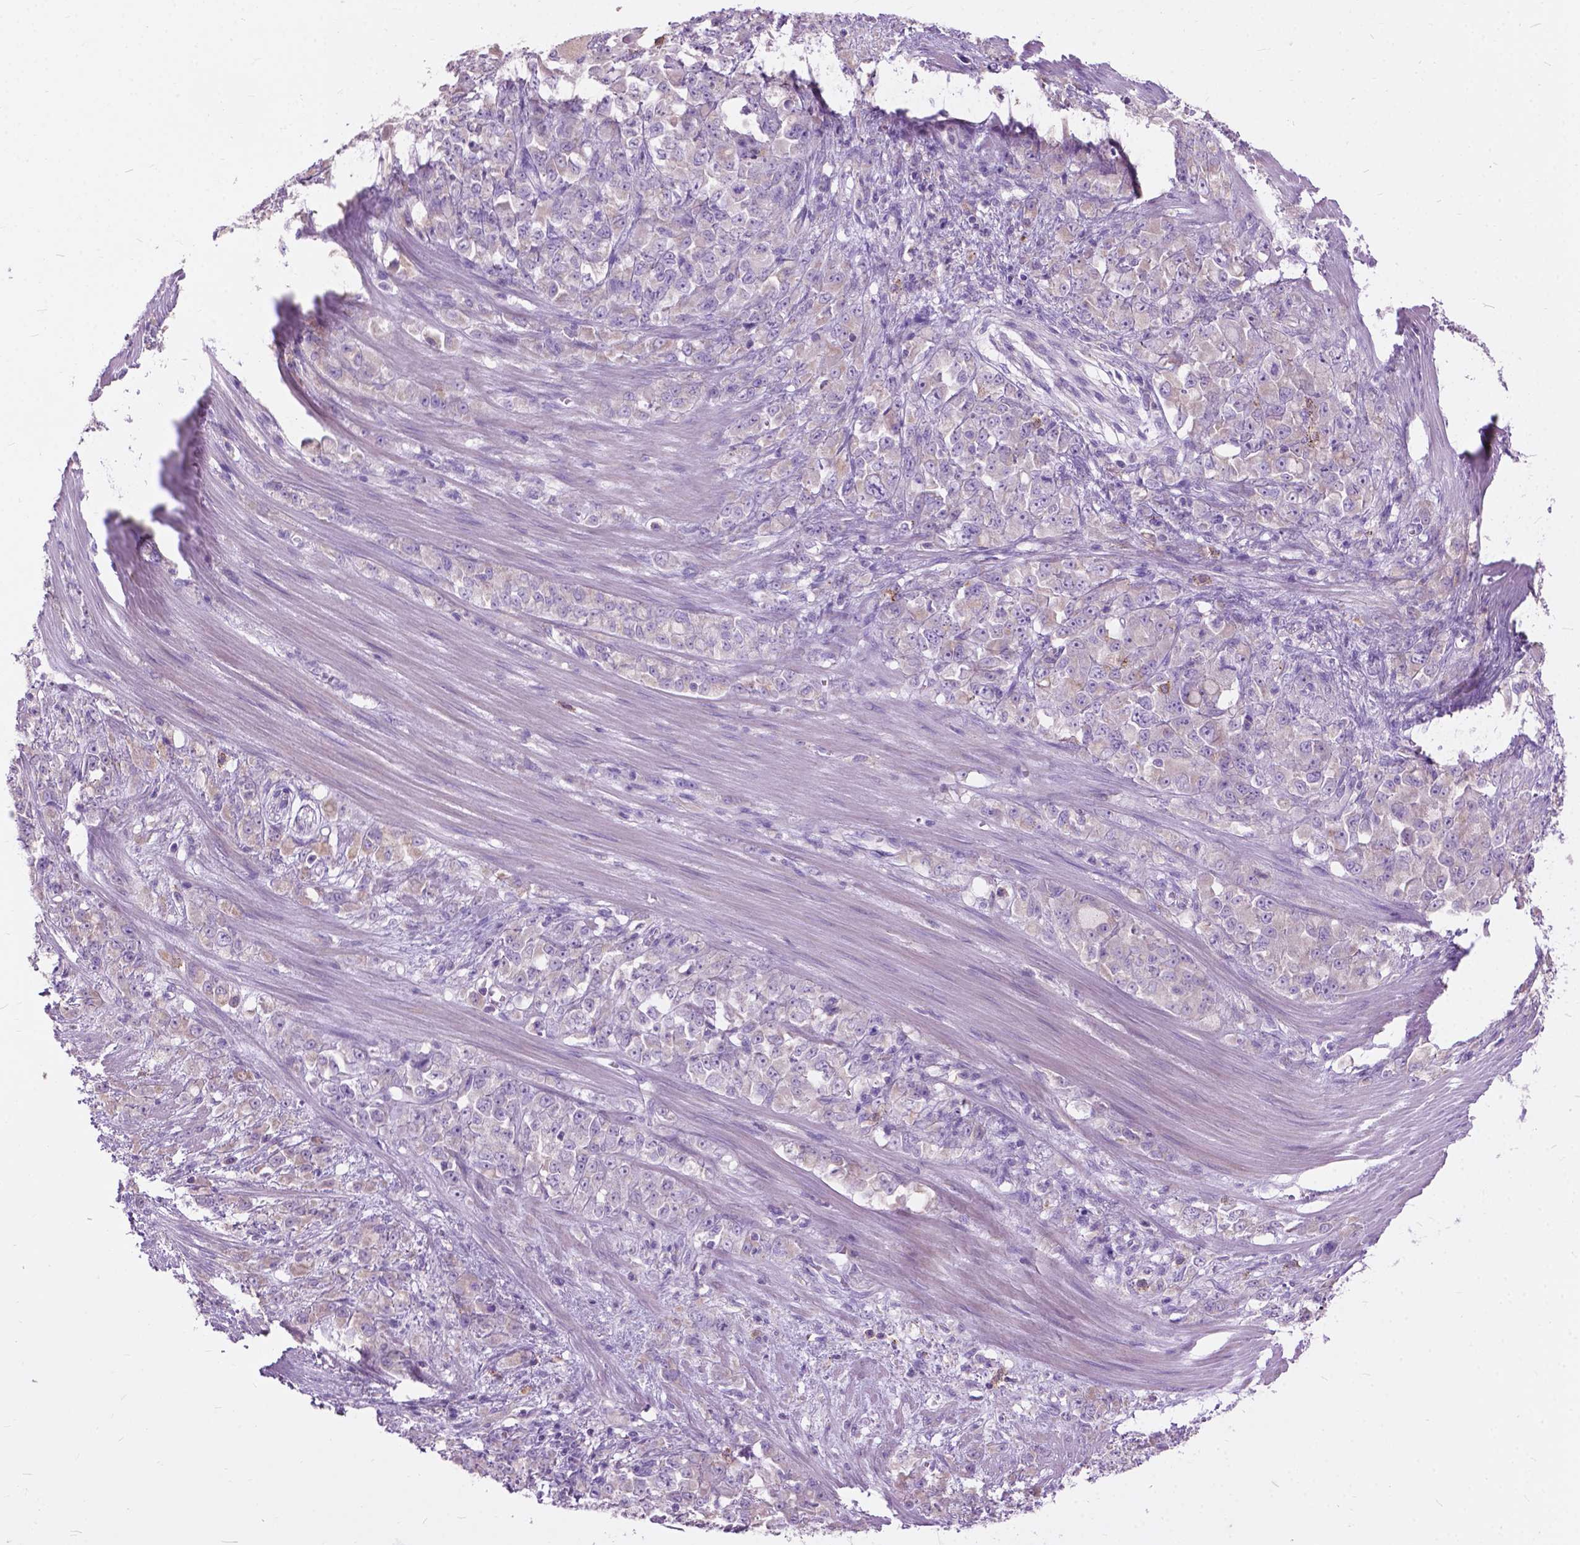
{"staining": {"intensity": "weak", "quantity": "<25%", "location": "cytoplasmic/membranous"}, "tissue": "stomach cancer", "cell_type": "Tumor cells", "image_type": "cancer", "snomed": [{"axis": "morphology", "description": "Adenocarcinoma, NOS"}, {"axis": "topography", "description": "Stomach"}], "caption": "Stomach cancer was stained to show a protein in brown. There is no significant staining in tumor cells.", "gene": "PRR35", "patient": {"sex": "female", "age": 76}}